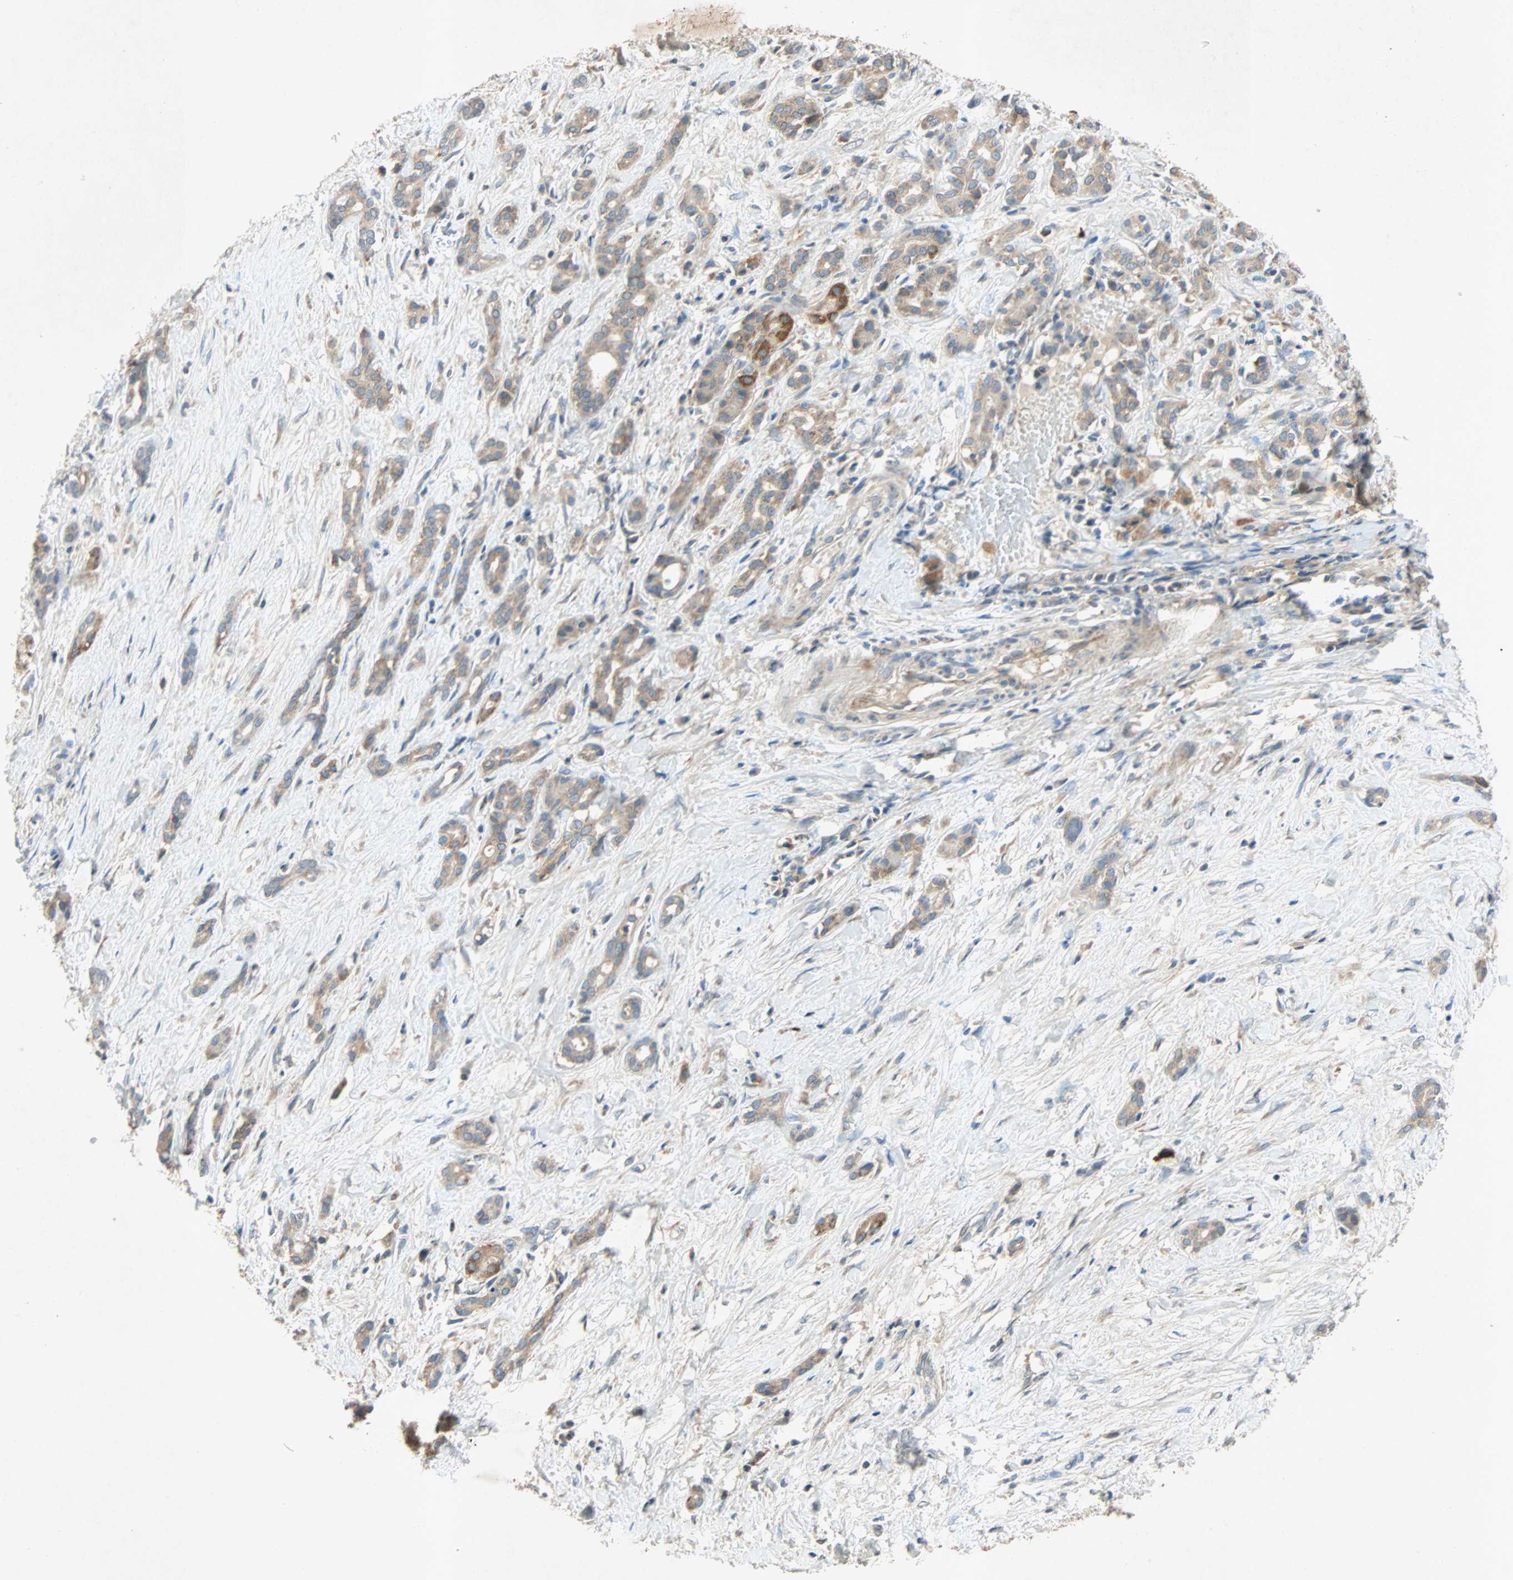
{"staining": {"intensity": "weak", "quantity": ">75%", "location": "cytoplasmic/membranous"}, "tissue": "pancreatic cancer", "cell_type": "Tumor cells", "image_type": "cancer", "snomed": [{"axis": "morphology", "description": "Adenocarcinoma, NOS"}, {"axis": "topography", "description": "Pancreas"}], "caption": "This micrograph shows pancreatic cancer (adenocarcinoma) stained with immunohistochemistry (IHC) to label a protein in brown. The cytoplasmic/membranous of tumor cells show weak positivity for the protein. Nuclei are counter-stained blue.", "gene": "XYLT1", "patient": {"sex": "male", "age": 41}}